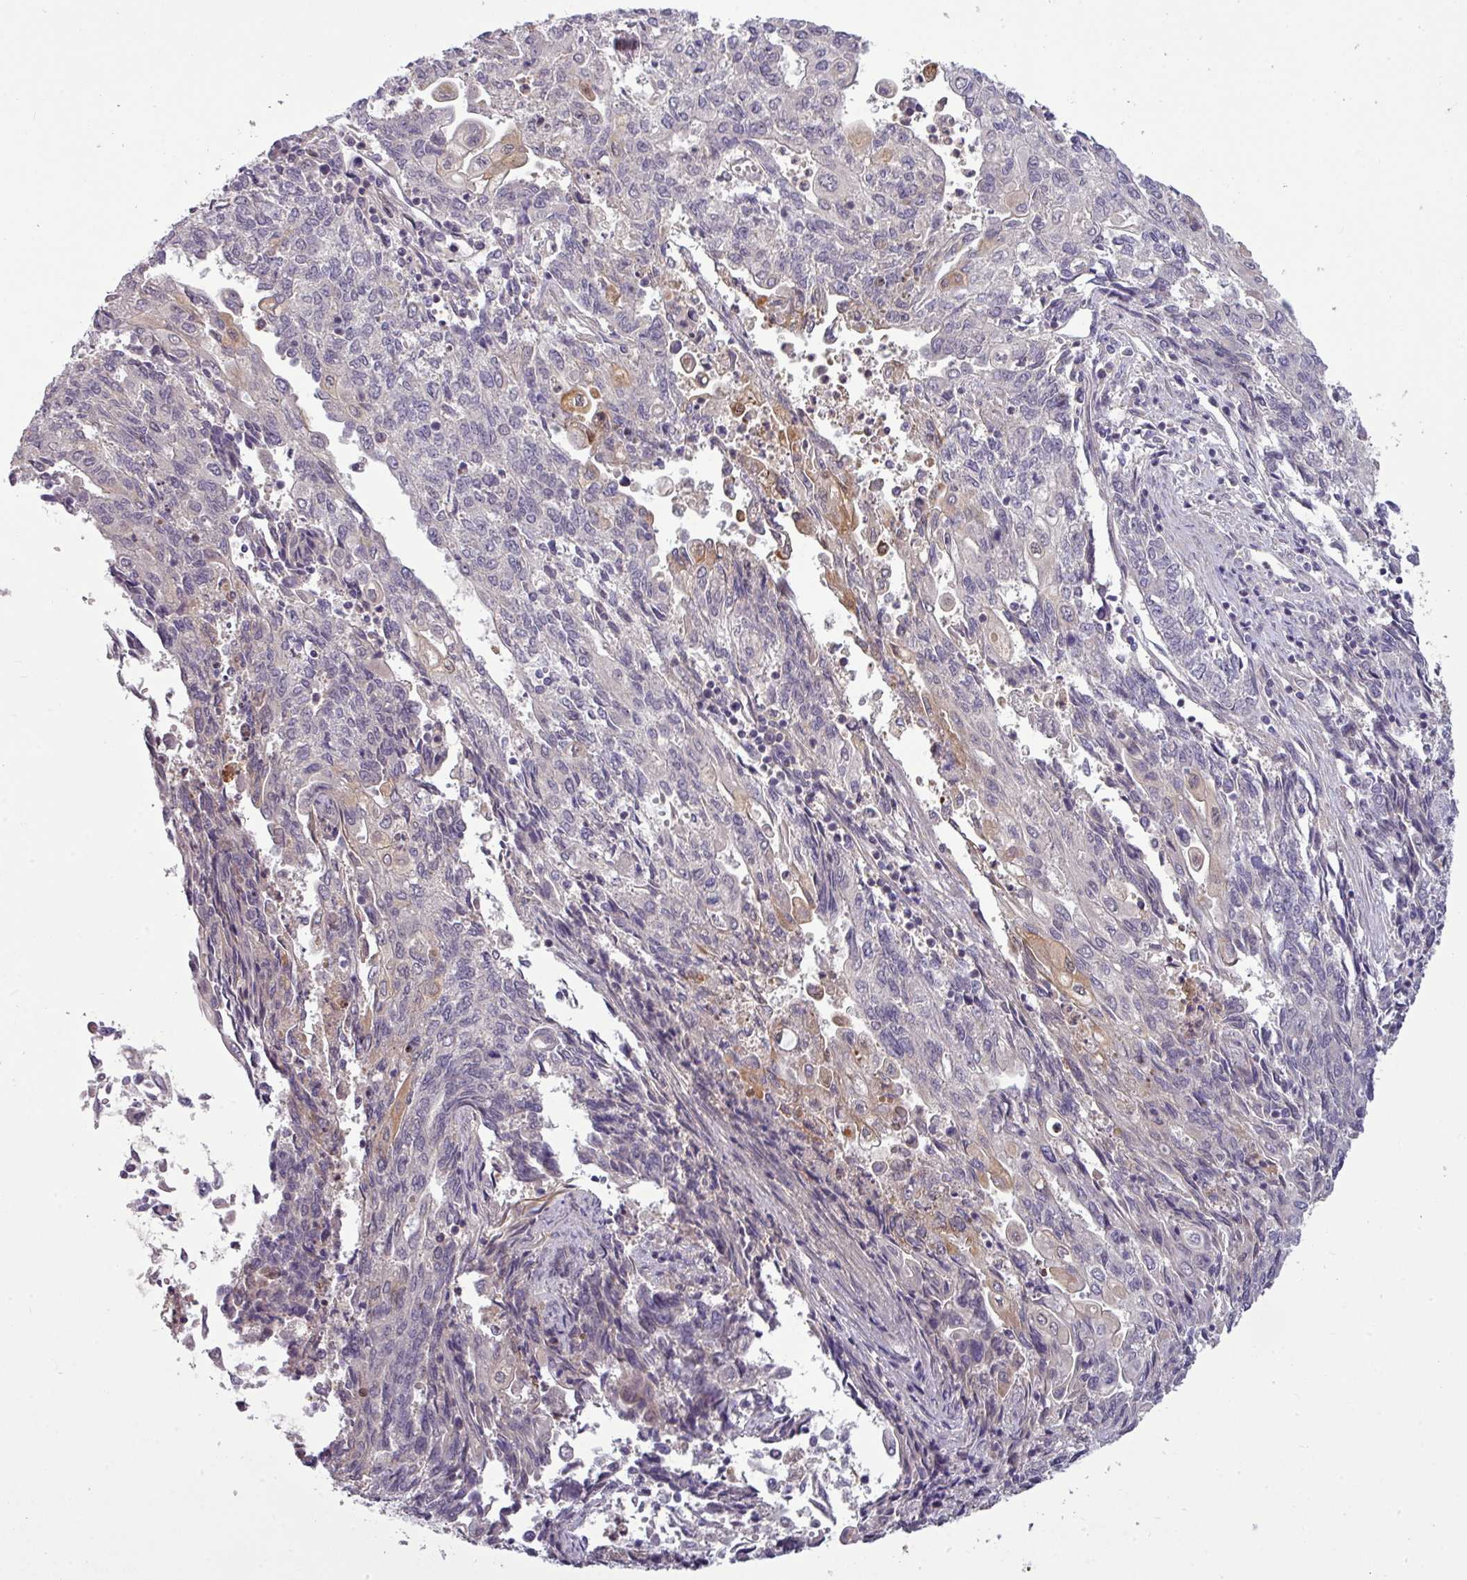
{"staining": {"intensity": "negative", "quantity": "none", "location": "none"}, "tissue": "endometrial cancer", "cell_type": "Tumor cells", "image_type": "cancer", "snomed": [{"axis": "morphology", "description": "Adenocarcinoma, NOS"}, {"axis": "topography", "description": "Endometrium"}], "caption": "DAB (3,3'-diaminobenzidine) immunohistochemical staining of adenocarcinoma (endometrial) demonstrates no significant positivity in tumor cells.", "gene": "ZNF35", "patient": {"sex": "female", "age": 54}}